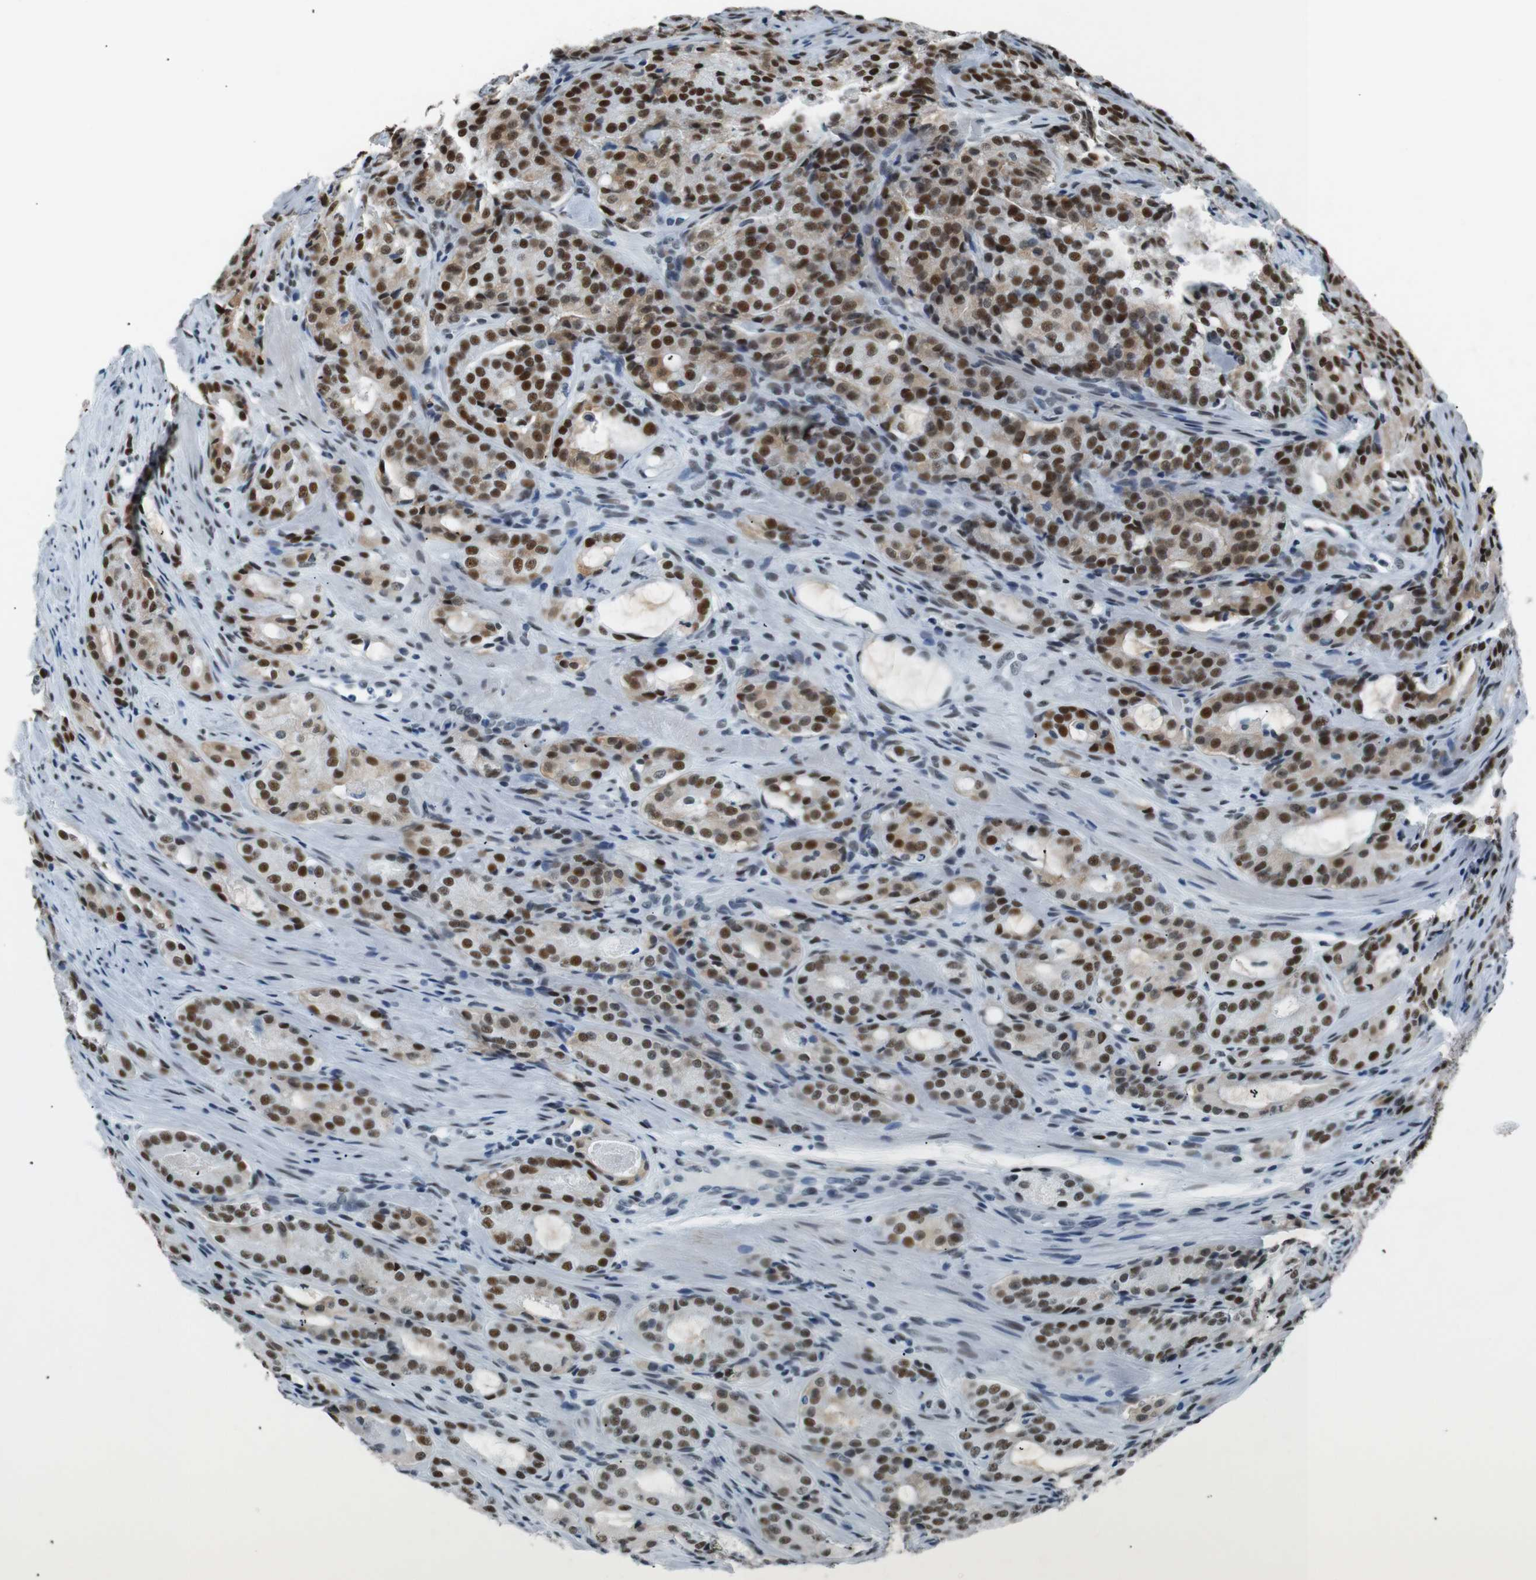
{"staining": {"intensity": "strong", "quantity": ">75%", "location": "nuclear"}, "tissue": "prostate cancer", "cell_type": "Tumor cells", "image_type": "cancer", "snomed": [{"axis": "morphology", "description": "Adenocarcinoma, High grade"}, {"axis": "topography", "description": "Prostate"}], "caption": "Approximately >75% of tumor cells in human prostate adenocarcinoma (high-grade) exhibit strong nuclear protein staining as visualized by brown immunohistochemical staining.", "gene": "HEXIM1", "patient": {"sex": "male", "age": 72}}